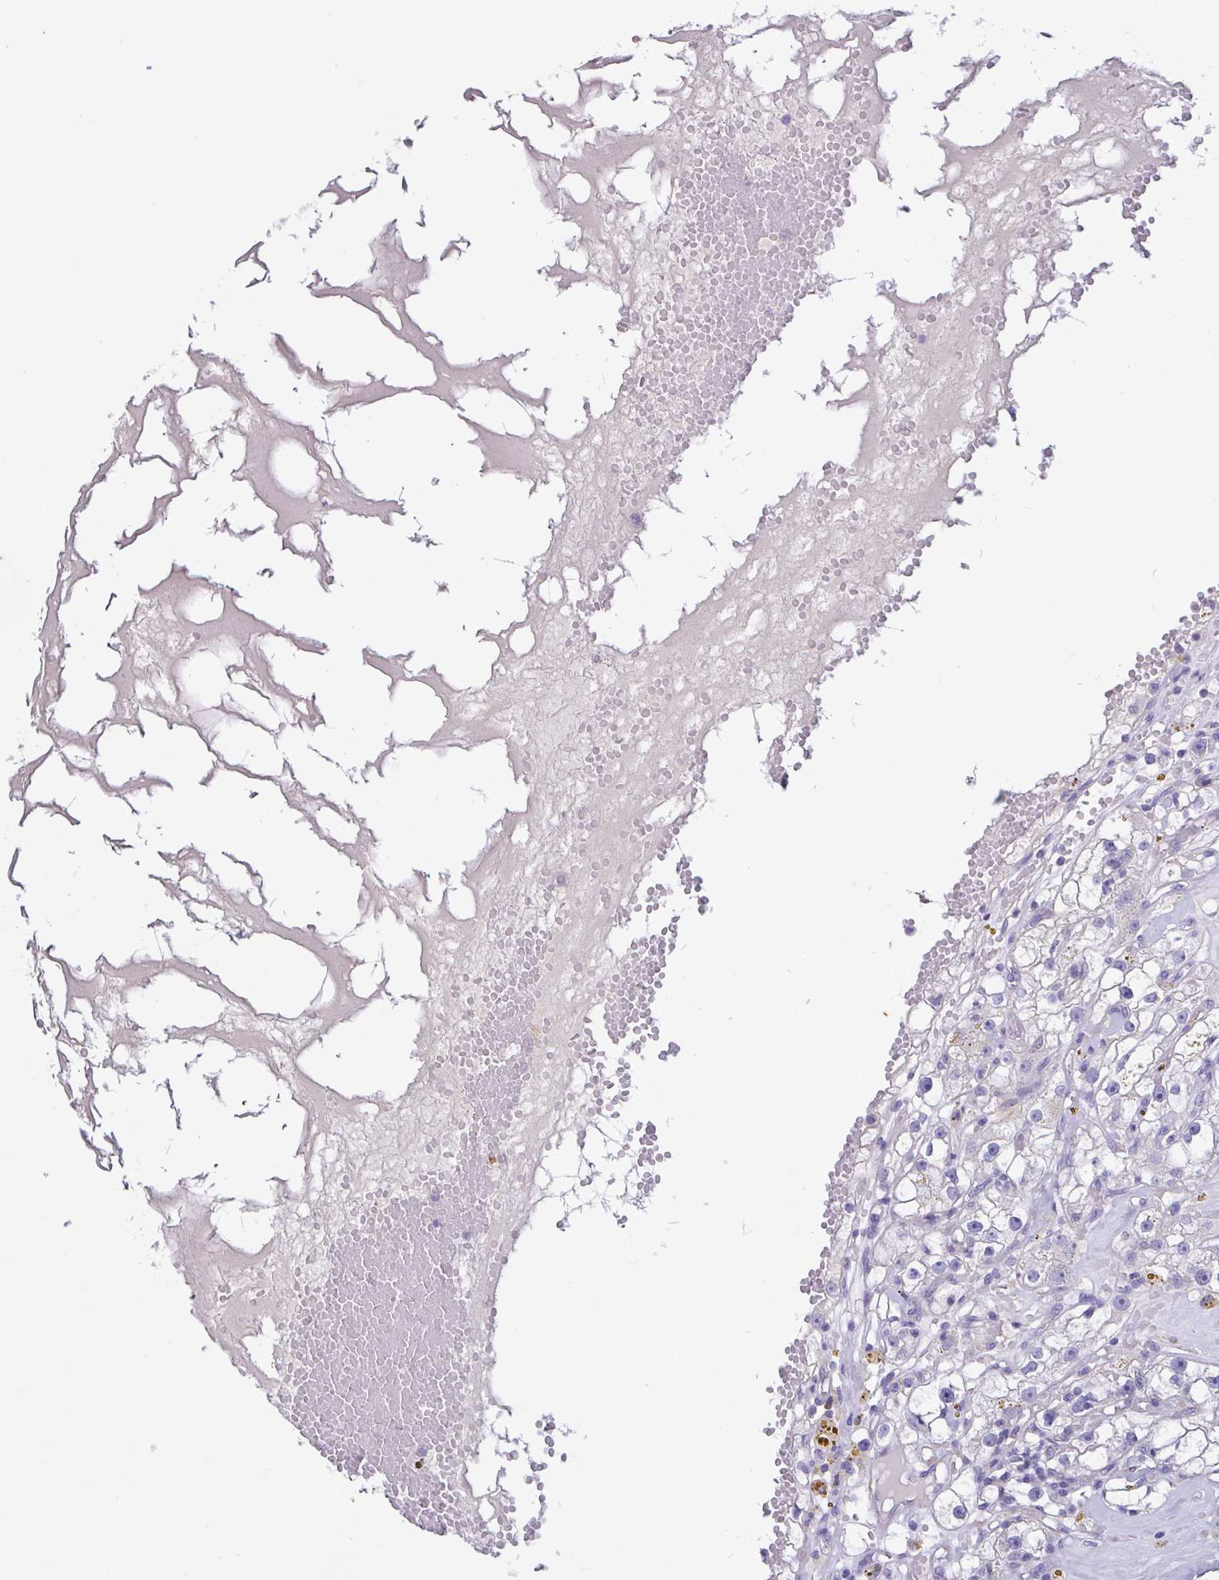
{"staining": {"intensity": "negative", "quantity": "none", "location": "none"}, "tissue": "renal cancer", "cell_type": "Tumor cells", "image_type": "cancer", "snomed": [{"axis": "morphology", "description": "Adenocarcinoma, NOS"}, {"axis": "topography", "description": "Kidney"}], "caption": "Tumor cells show no significant staining in adenocarcinoma (renal).", "gene": "SLC66A1", "patient": {"sex": "male", "age": 56}}